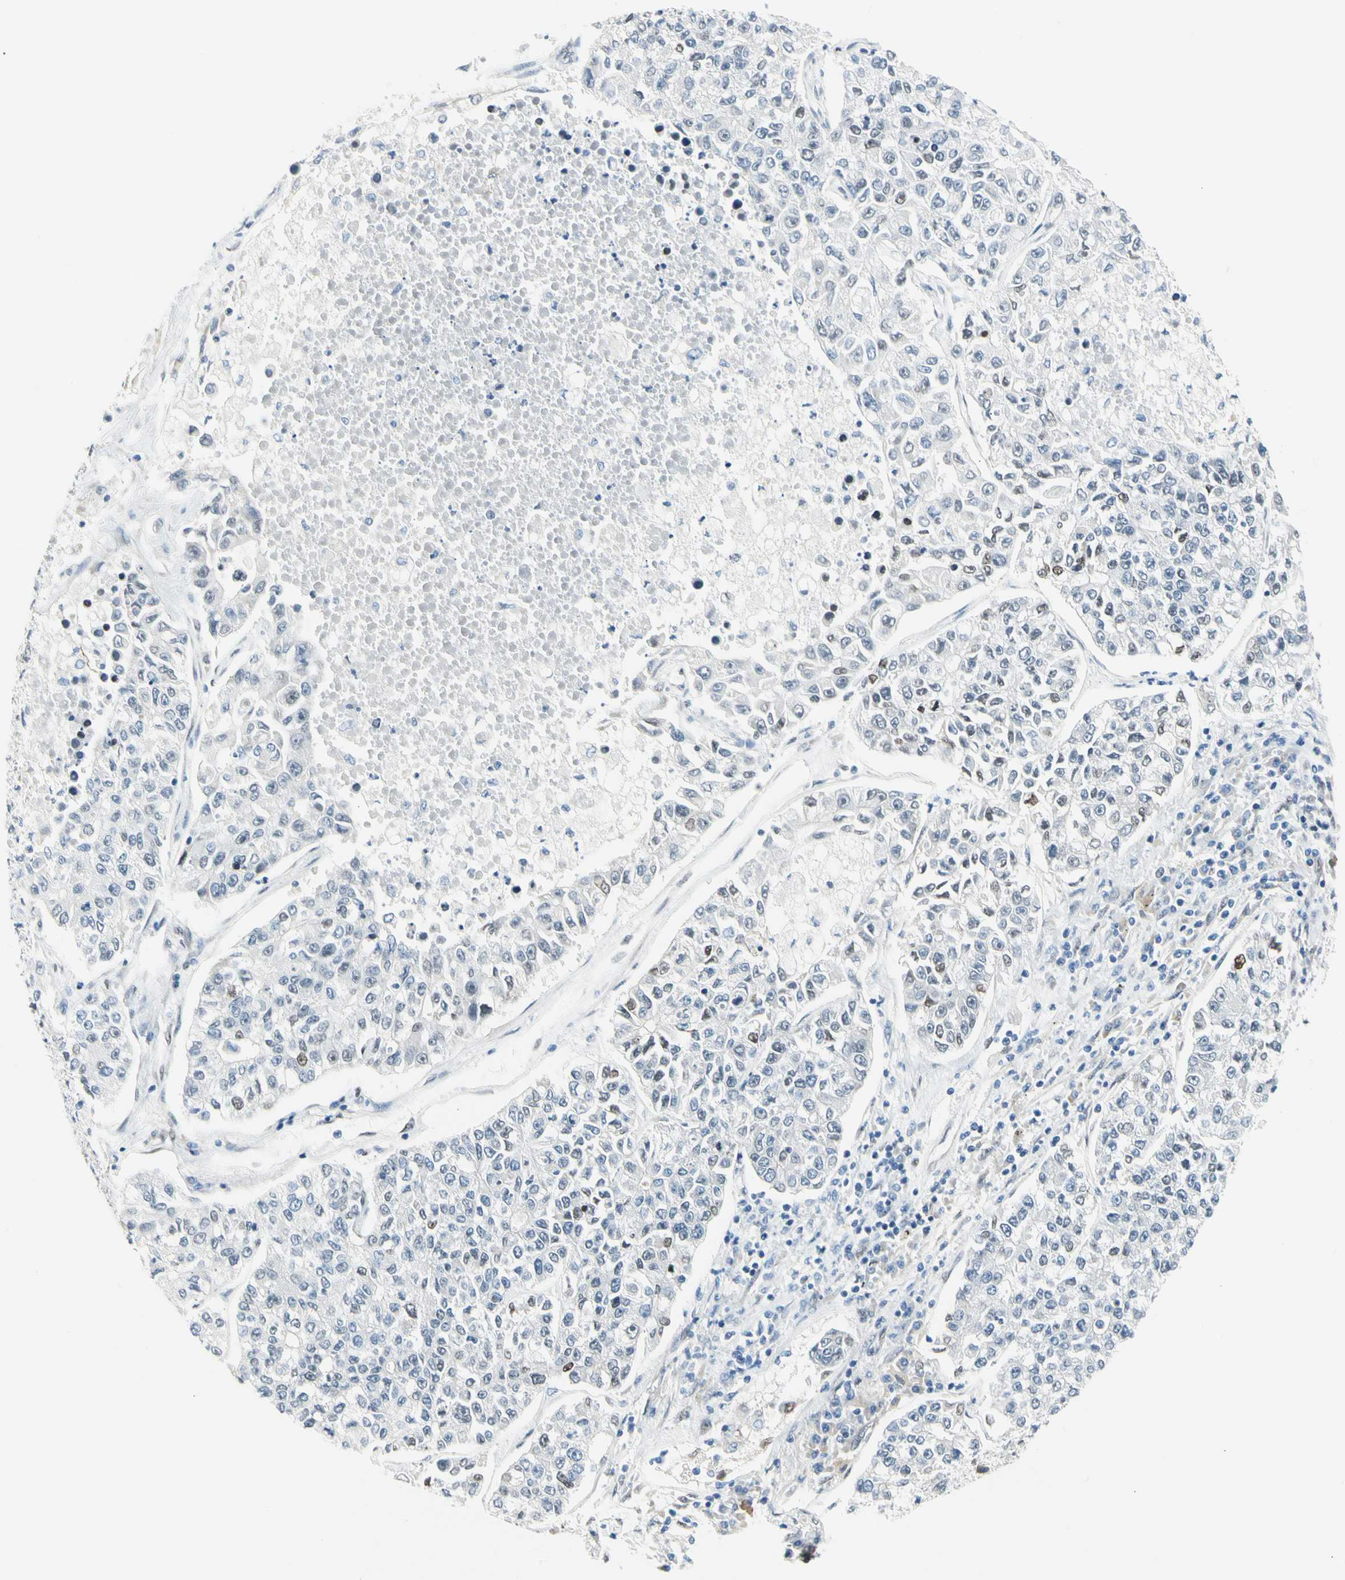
{"staining": {"intensity": "weak", "quantity": "<25%", "location": "nuclear"}, "tissue": "lung cancer", "cell_type": "Tumor cells", "image_type": "cancer", "snomed": [{"axis": "morphology", "description": "Adenocarcinoma, NOS"}, {"axis": "topography", "description": "Lung"}], "caption": "Immunohistochemistry photomicrograph of human lung adenocarcinoma stained for a protein (brown), which demonstrates no expression in tumor cells.", "gene": "NFIA", "patient": {"sex": "male", "age": 49}}